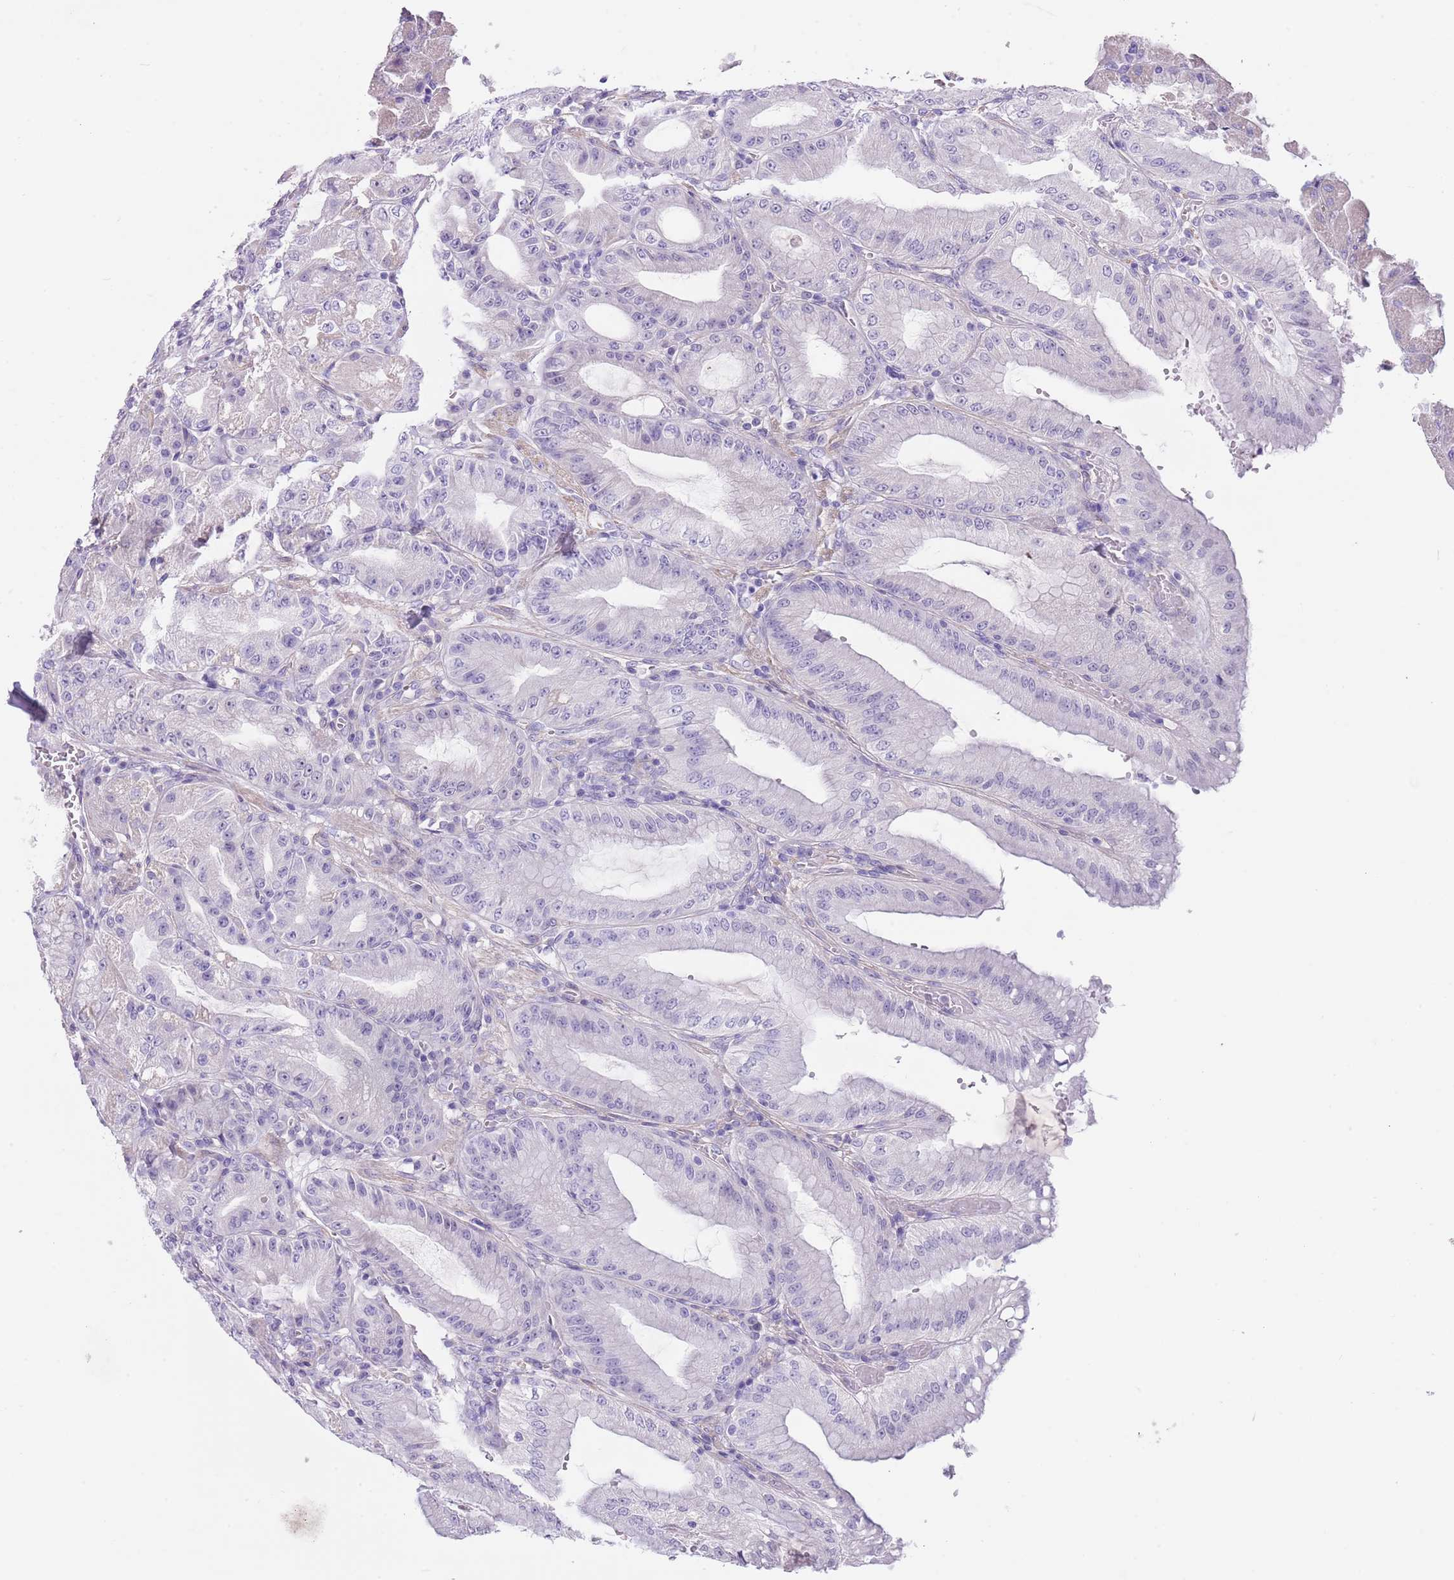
{"staining": {"intensity": "negative", "quantity": "none", "location": "none"}, "tissue": "stomach", "cell_type": "Glandular cells", "image_type": "normal", "snomed": [{"axis": "morphology", "description": "Normal tissue, NOS"}, {"axis": "topography", "description": "Stomach, upper"}, {"axis": "topography", "description": "Stomach, lower"}], "caption": "Glandular cells are negative for protein expression in benign human stomach. (Brightfield microscopy of DAB IHC at high magnification).", "gene": "TSGA13", "patient": {"sex": "male", "age": 71}}